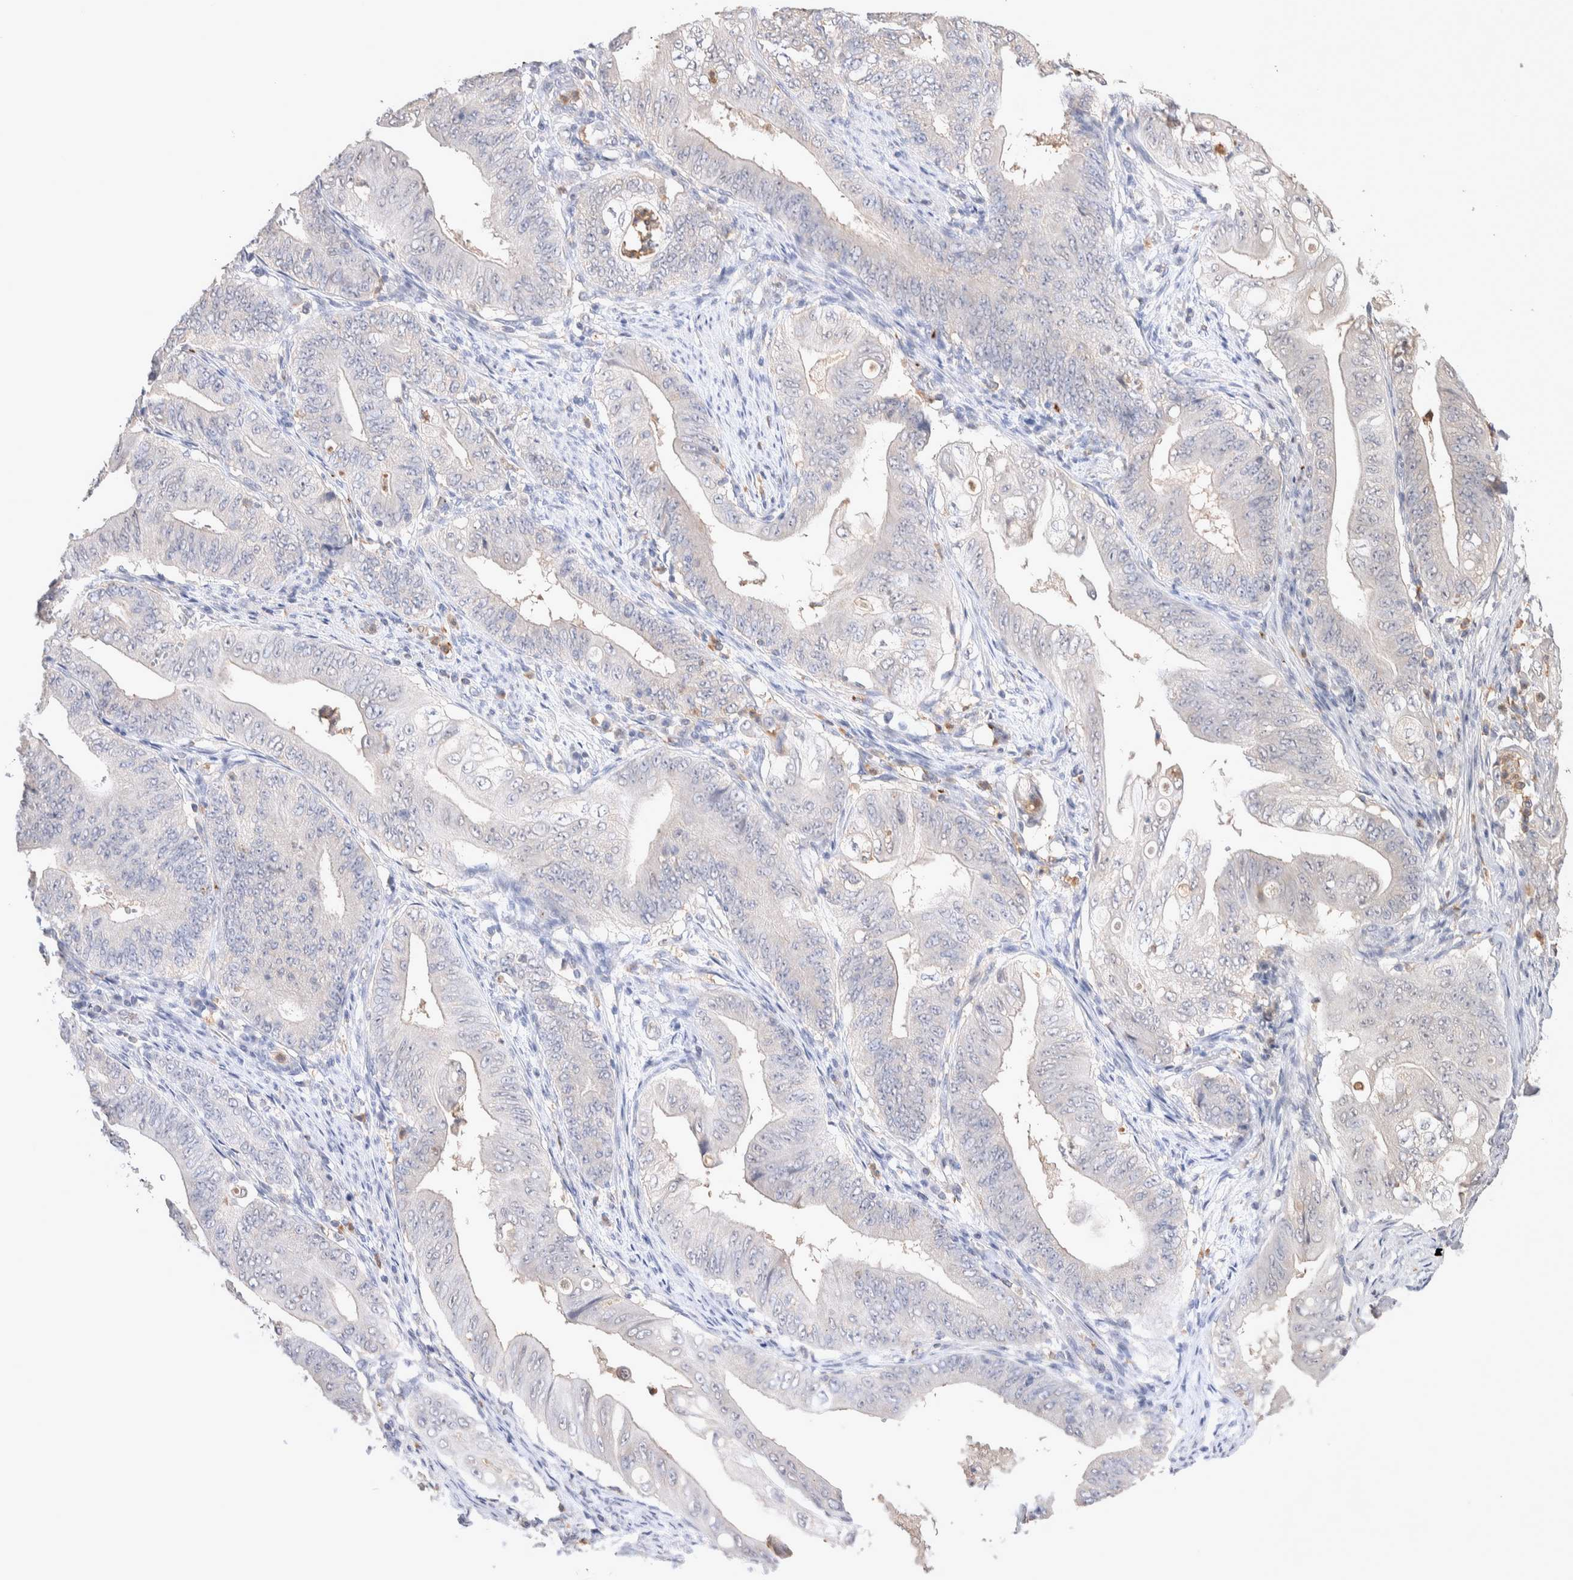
{"staining": {"intensity": "negative", "quantity": "none", "location": "none"}, "tissue": "stomach cancer", "cell_type": "Tumor cells", "image_type": "cancer", "snomed": [{"axis": "morphology", "description": "Adenocarcinoma, NOS"}, {"axis": "topography", "description": "Stomach"}], "caption": "Tumor cells show no significant protein positivity in stomach adenocarcinoma.", "gene": "FFAR2", "patient": {"sex": "female", "age": 73}}